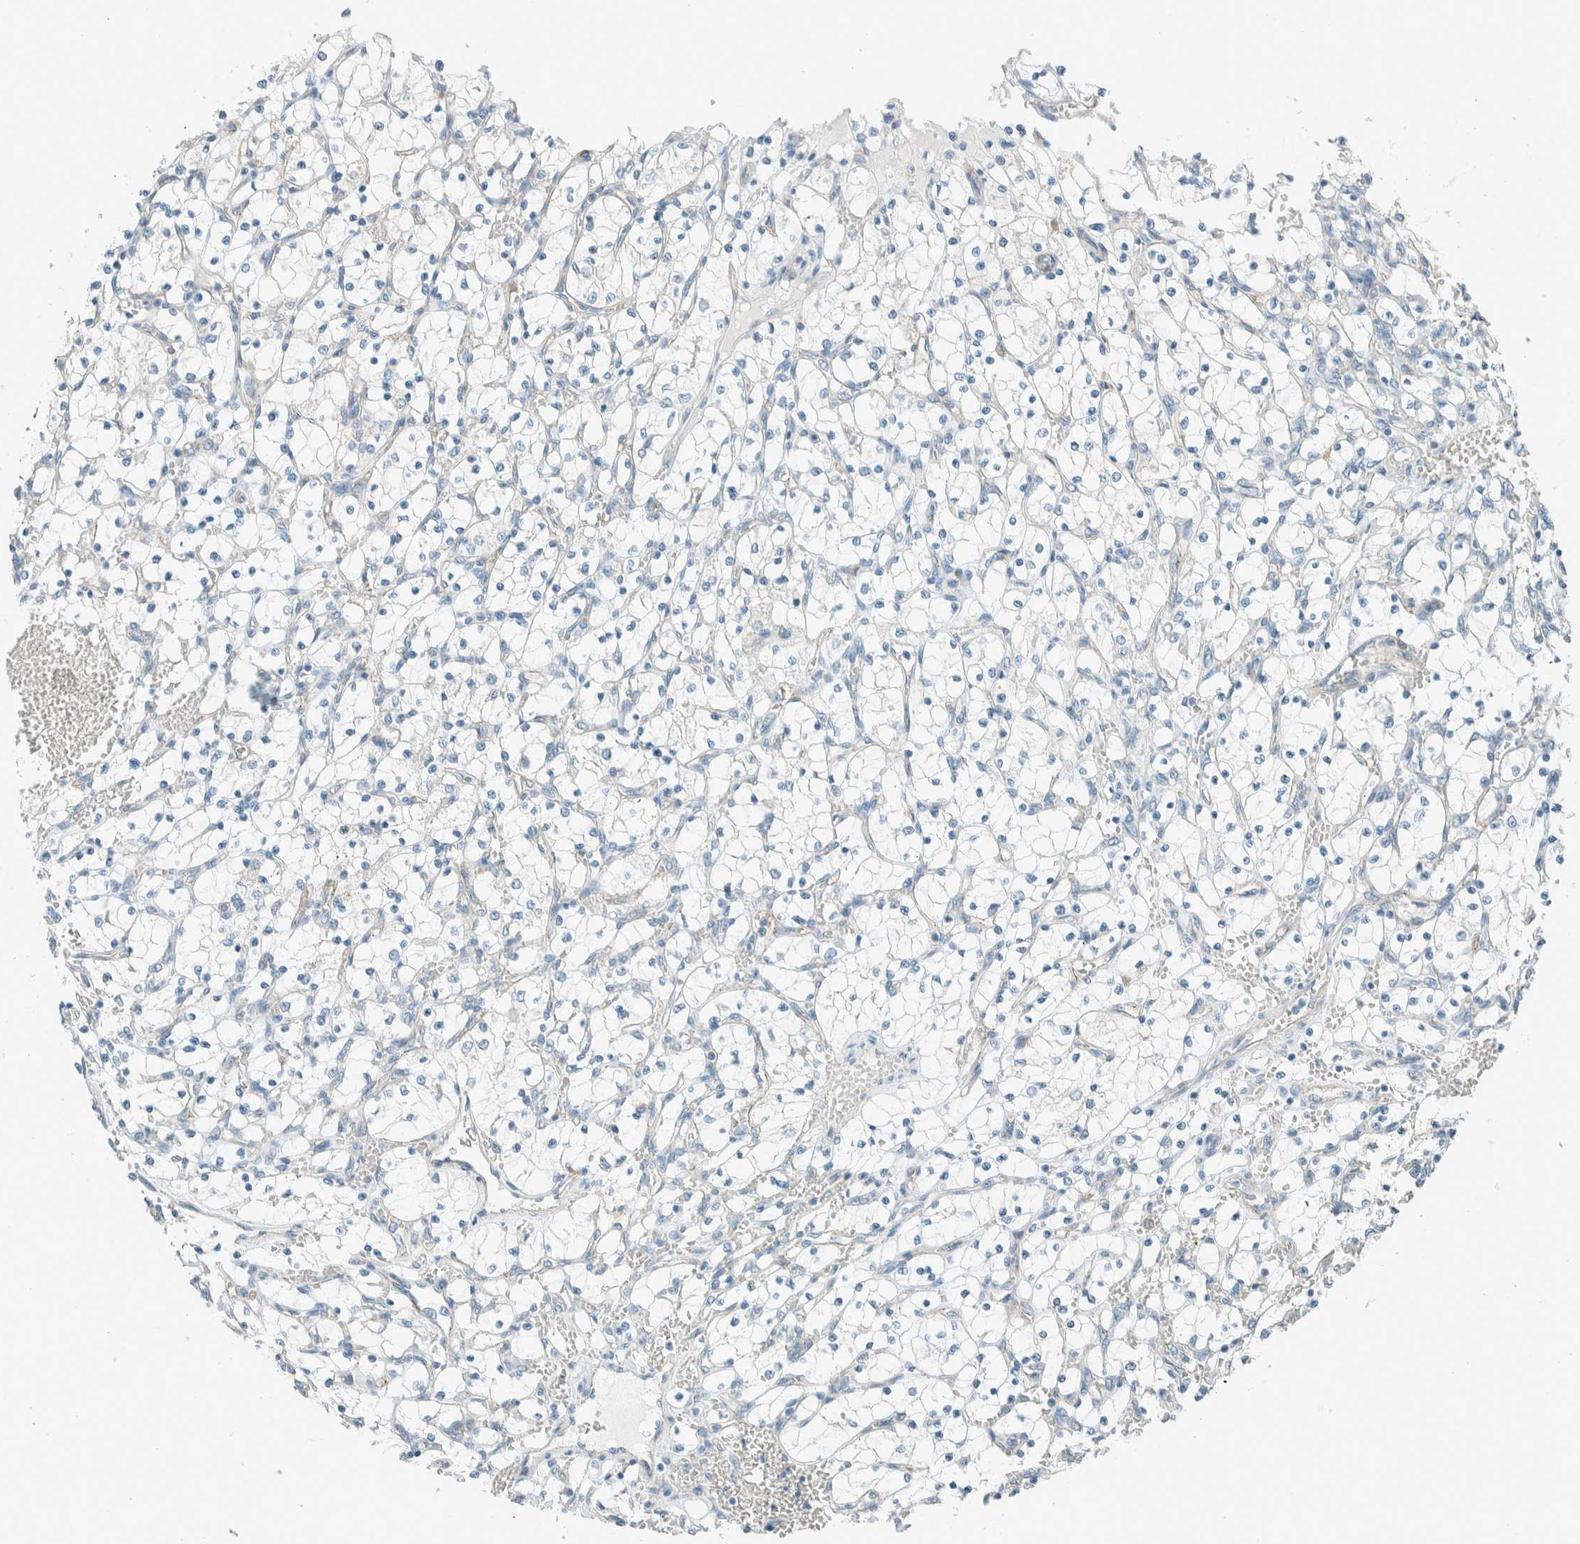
{"staining": {"intensity": "negative", "quantity": "none", "location": "none"}, "tissue": "renal cancer", "cell_type": "Tumor cells", "image_type": "cancer", "snomed": [{"axis": "morphology", "description": "Adenocarcinoma, NOS"}, {"axis": "topography", "description": "Kidney"}], "caption": "There is no significant staining in tumor cells of renal cancer (adenocarcinoma).", "gene": "SLFN12", "patient": {"sex": "female", "age": 69}}